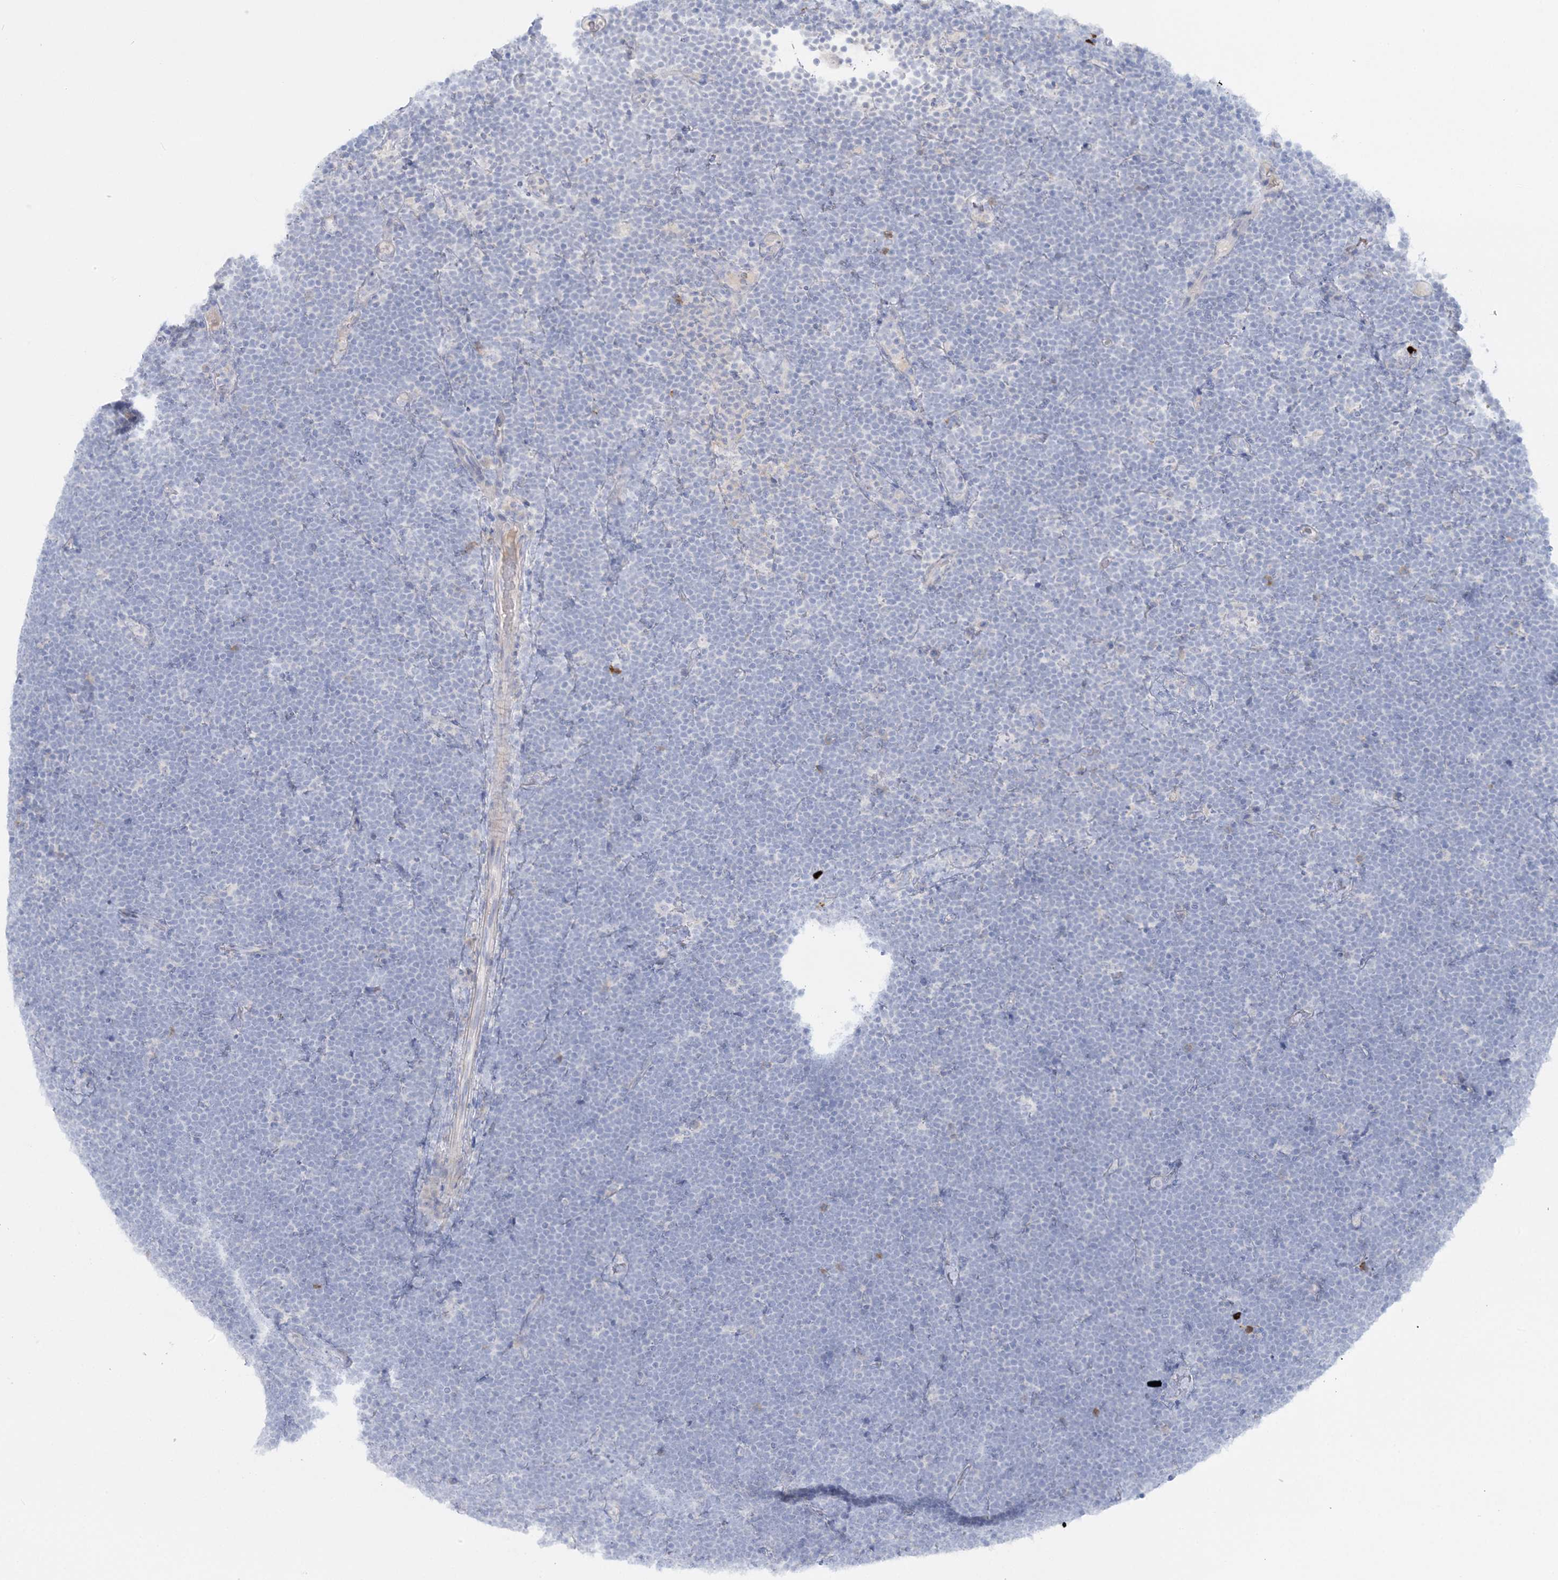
{"staining": {"intensity": "negative", "quantity": "none", "location": "none"}, "tissue": "lymphoma", "cell_type": "Tumor cells", "image_type": "cancer", "snomed": [{"axis": "morphology", "description": "Malignant lymphoma, non-Hodgkin's type, High grade"}, {"axis": "topography", "description": "Lymph node"}], "caption": "Human lymphoma stained for a protein using immunohistochemistry reveals no expression in tumor cells.", "gene": "WDSUB1", "patient": {"sex": "male", "age": 13}}